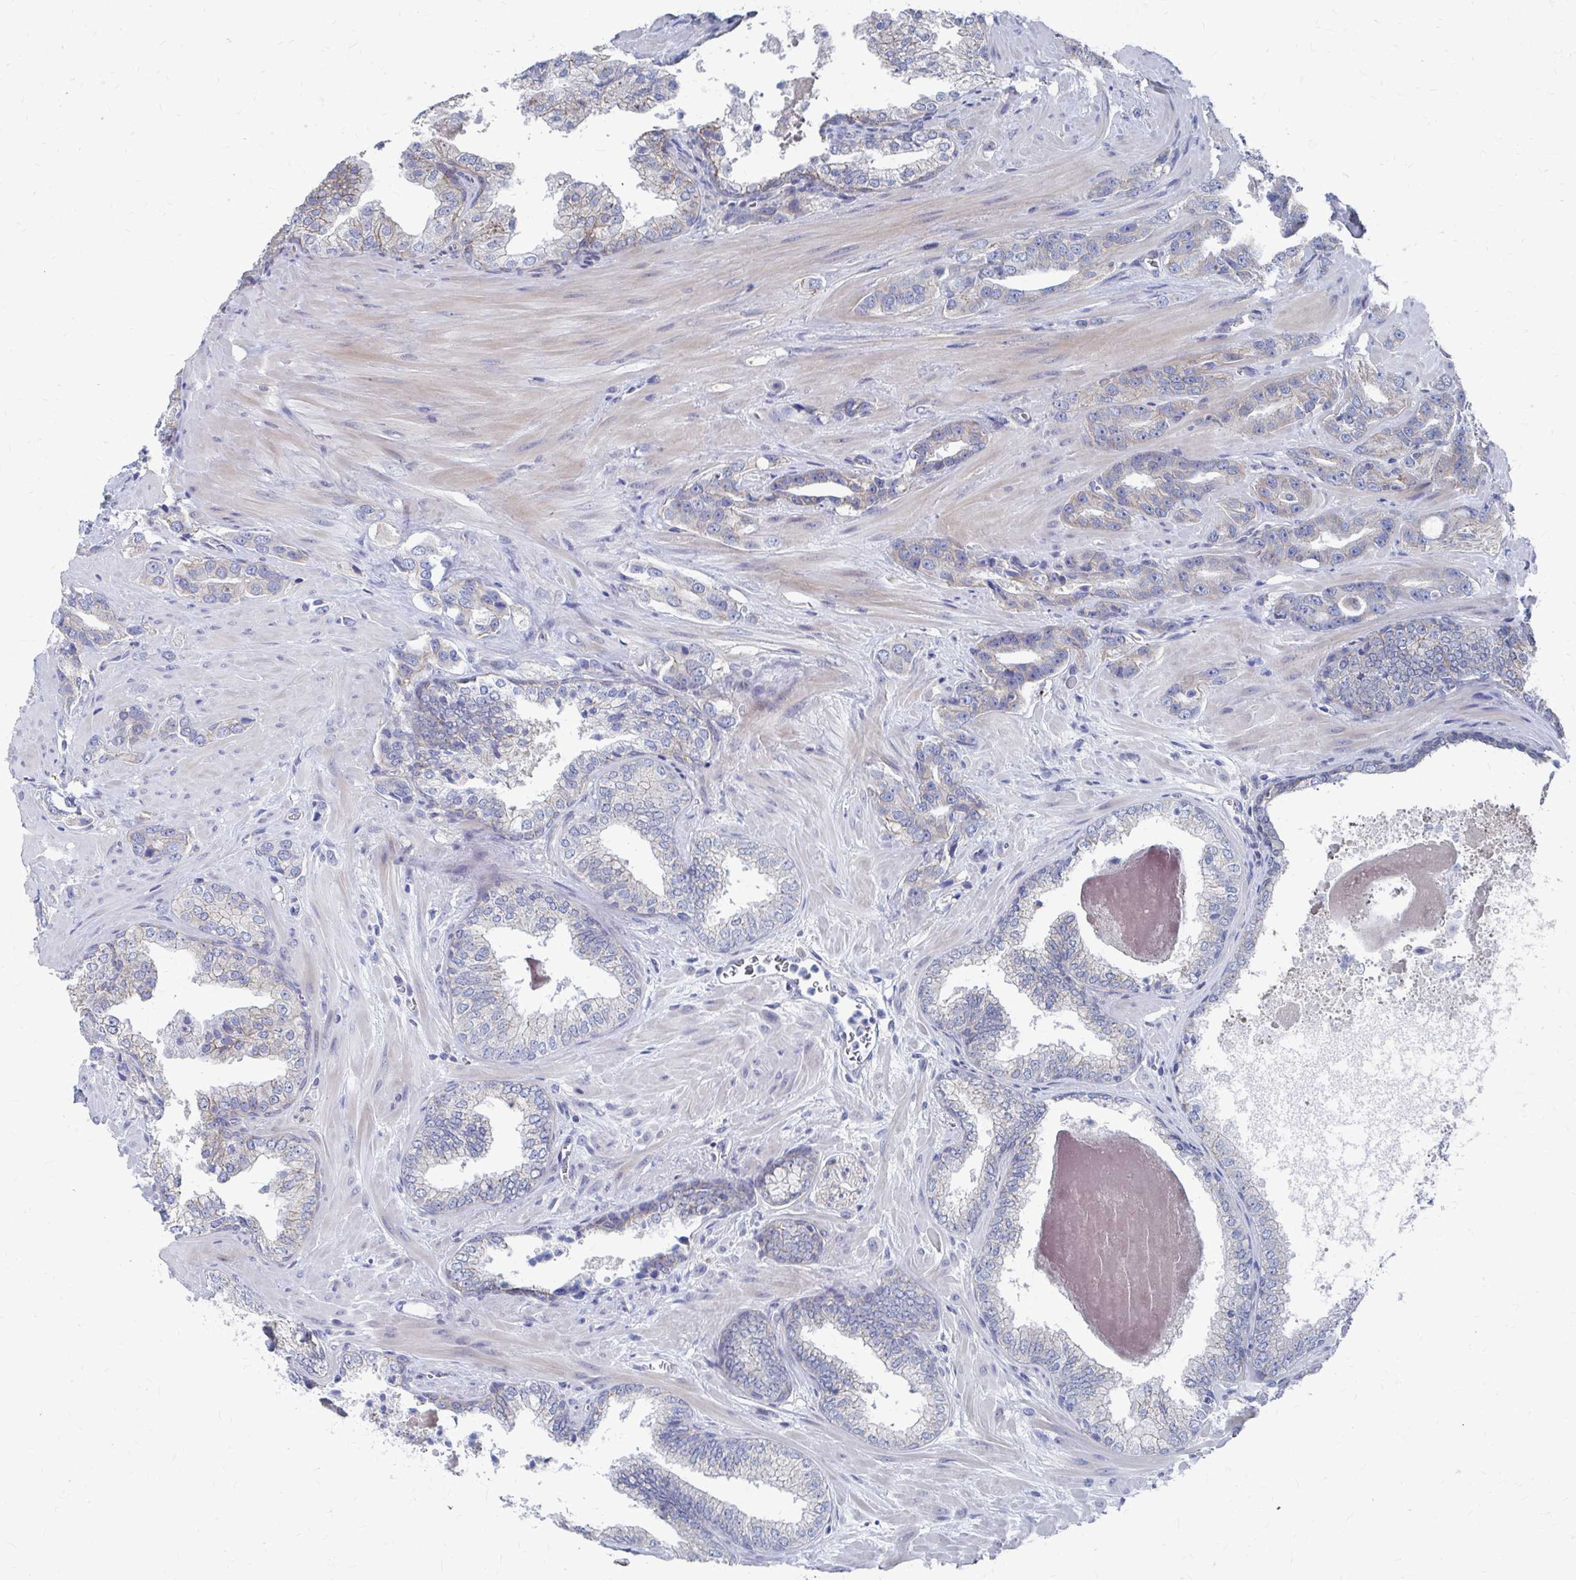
{"staining": {"intensity": "weak", "quantity": "25%-75%", "location": "cytoplasmic/membranous"}, "tissue": "prostate cancer", "cell_type": "Tumor cells", "image_type": "cancer", "snomed": [{"axis": "morphology", "description": "Adenocarcinoma, High grade"}, {"axis": "topography", "description": "Prostate"}], "caption": "Prostate adenocarcinoma (high-grade) stained with a protein marker shows weak staining in tumor cells.", "gene": "PLEKHG7", "patient": {"sex": "male", "age": 65}}